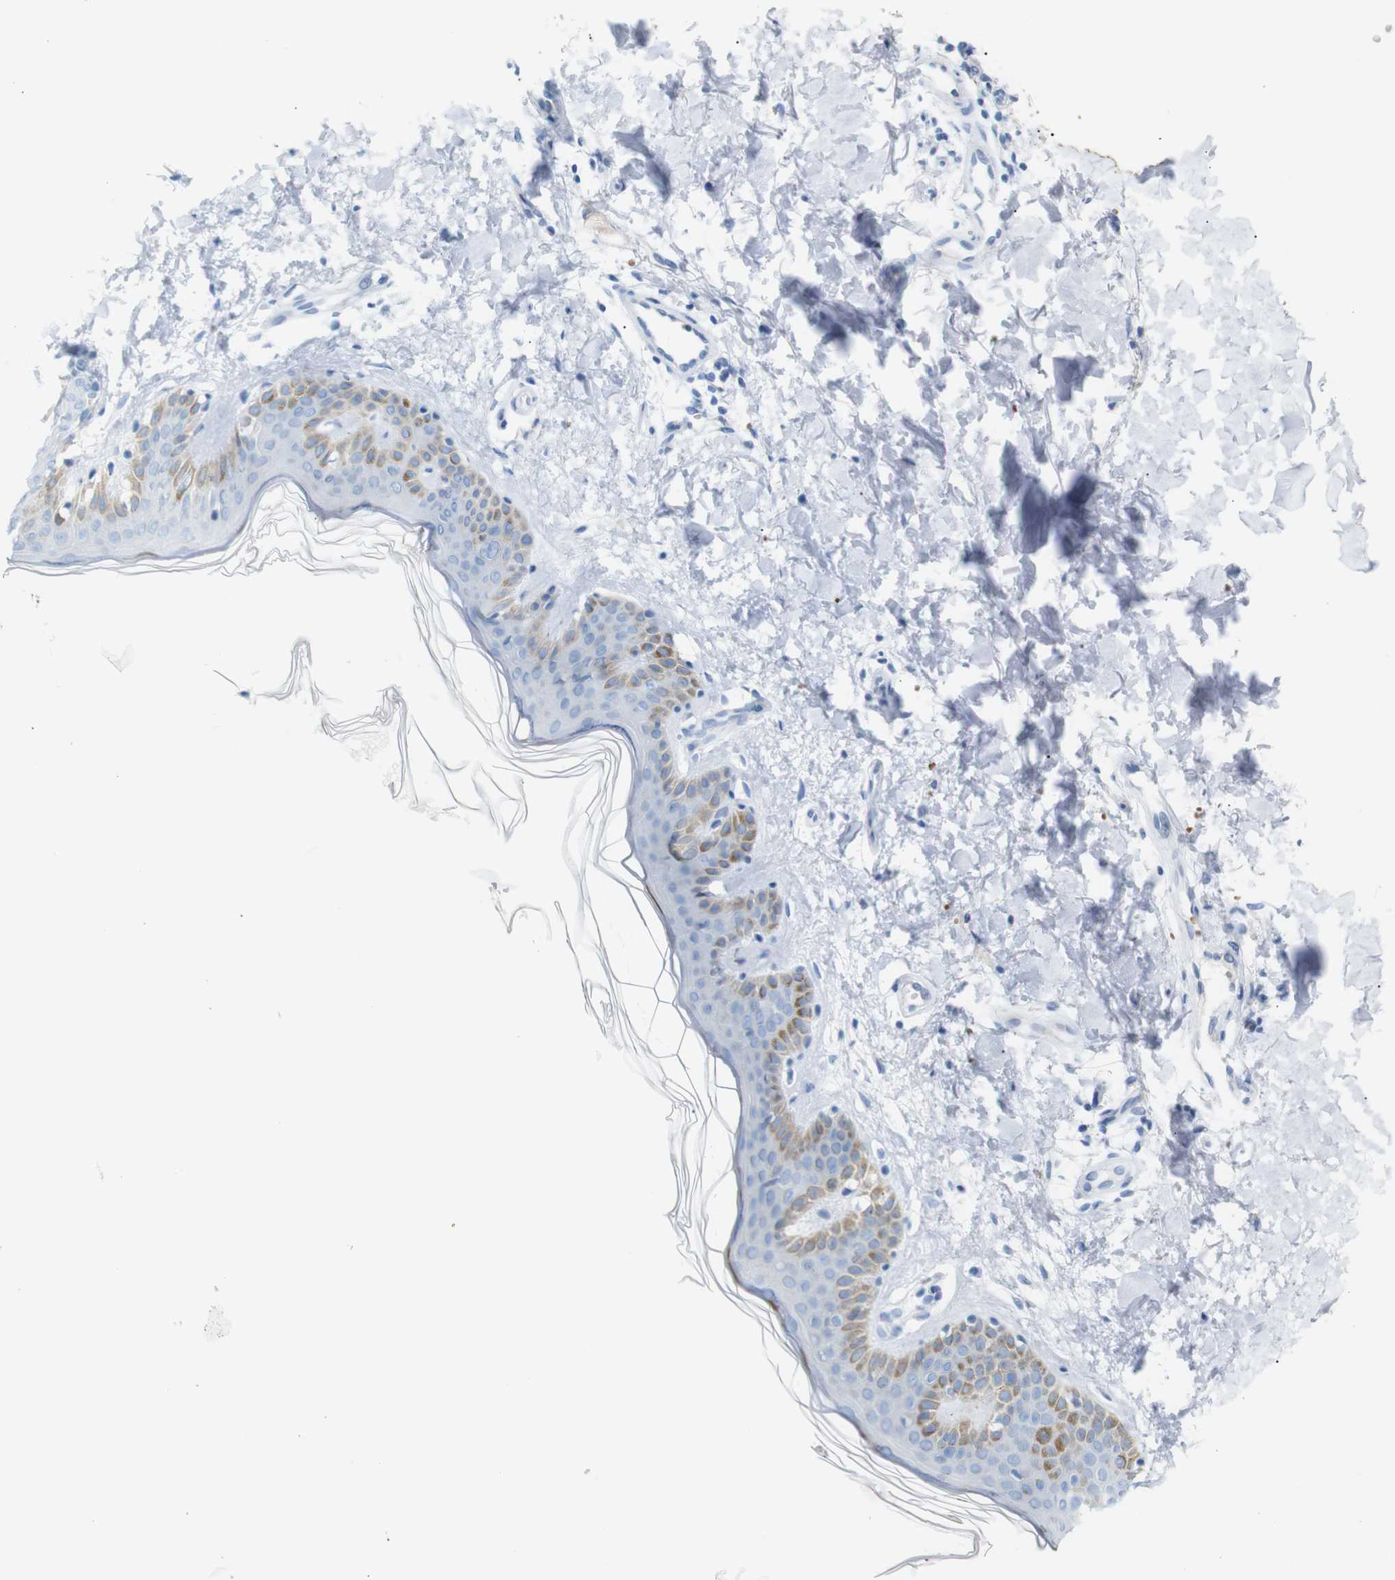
{"staining": {"intensity": "negative", "quantity": "none", "location": "none"}, "tissue": "skin", "cell_type": "Fibroblasts", "image_type": "normal", "snomed": [{"axis": "morphology", "description": "Normal tissue, NOS"}, {"axis": "topography", "description": "Skin"}], "caption": "A high-resolution histopathology image shows immunohistochemistry (IHC) staining of normal skin, which exhibits no significant expression in fibroblasts. (DAB immunohistochemistry (IHC) with hematoxylin counter stain).", "gene": "ERVMER34", "patient": {"sex": "male", "age": 67}}